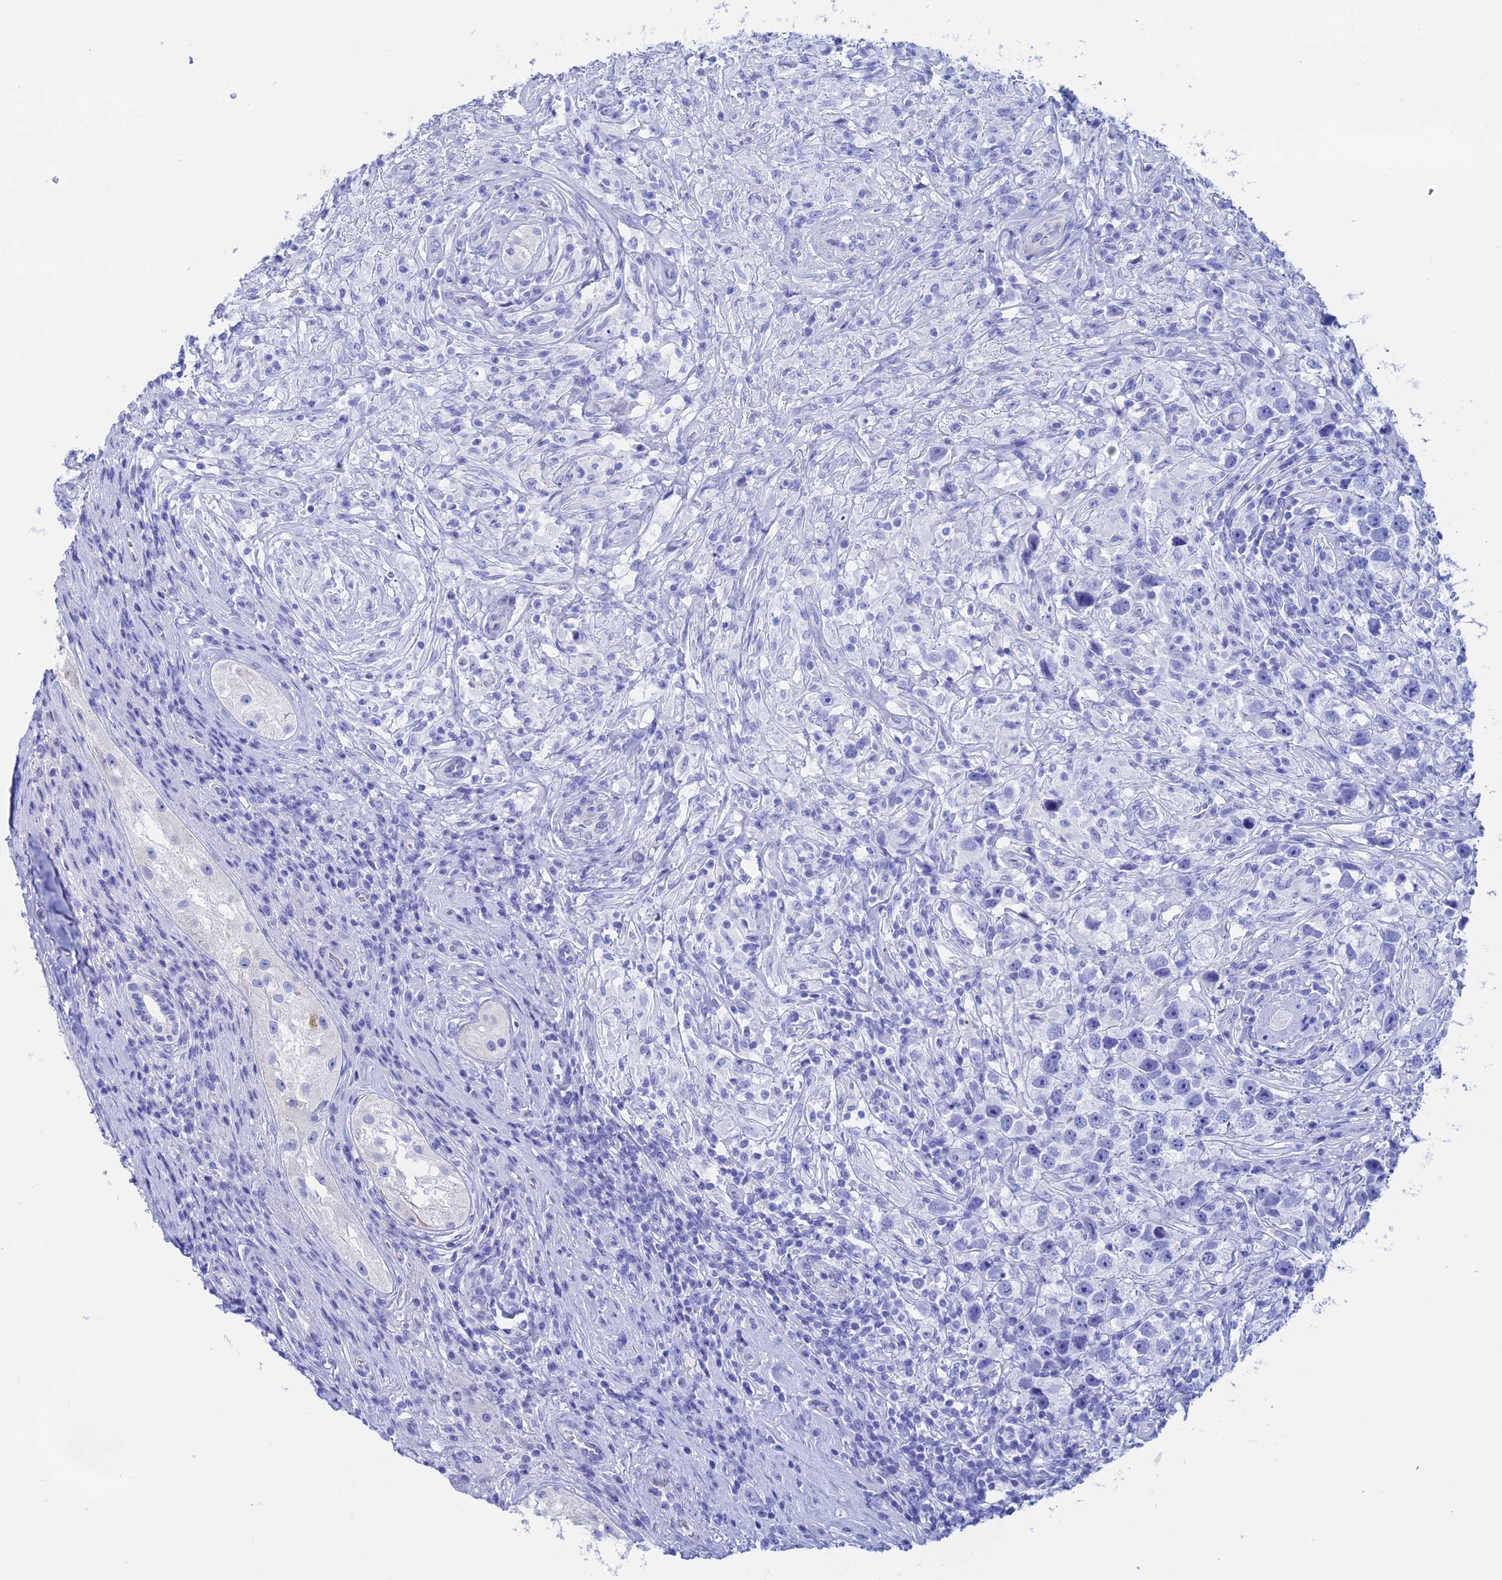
{"staining": {"intensity": "negative", "quantity": "none", "location": "none"}, "tissue": "testis cancer", "cell_type": "Tumor cells", "image_type": "cancer", "snomed": [{"axis": "morphology", "description": "Seminoma, NOS"}, {"axis": "topography", "description": "Testis"}], "caption": "Photomicrograph shows no significant protein expression in tumor cells of testis cancer (seminoma).", "gene": "TEX101", "patient": {"sex": "male", "age": 49}}